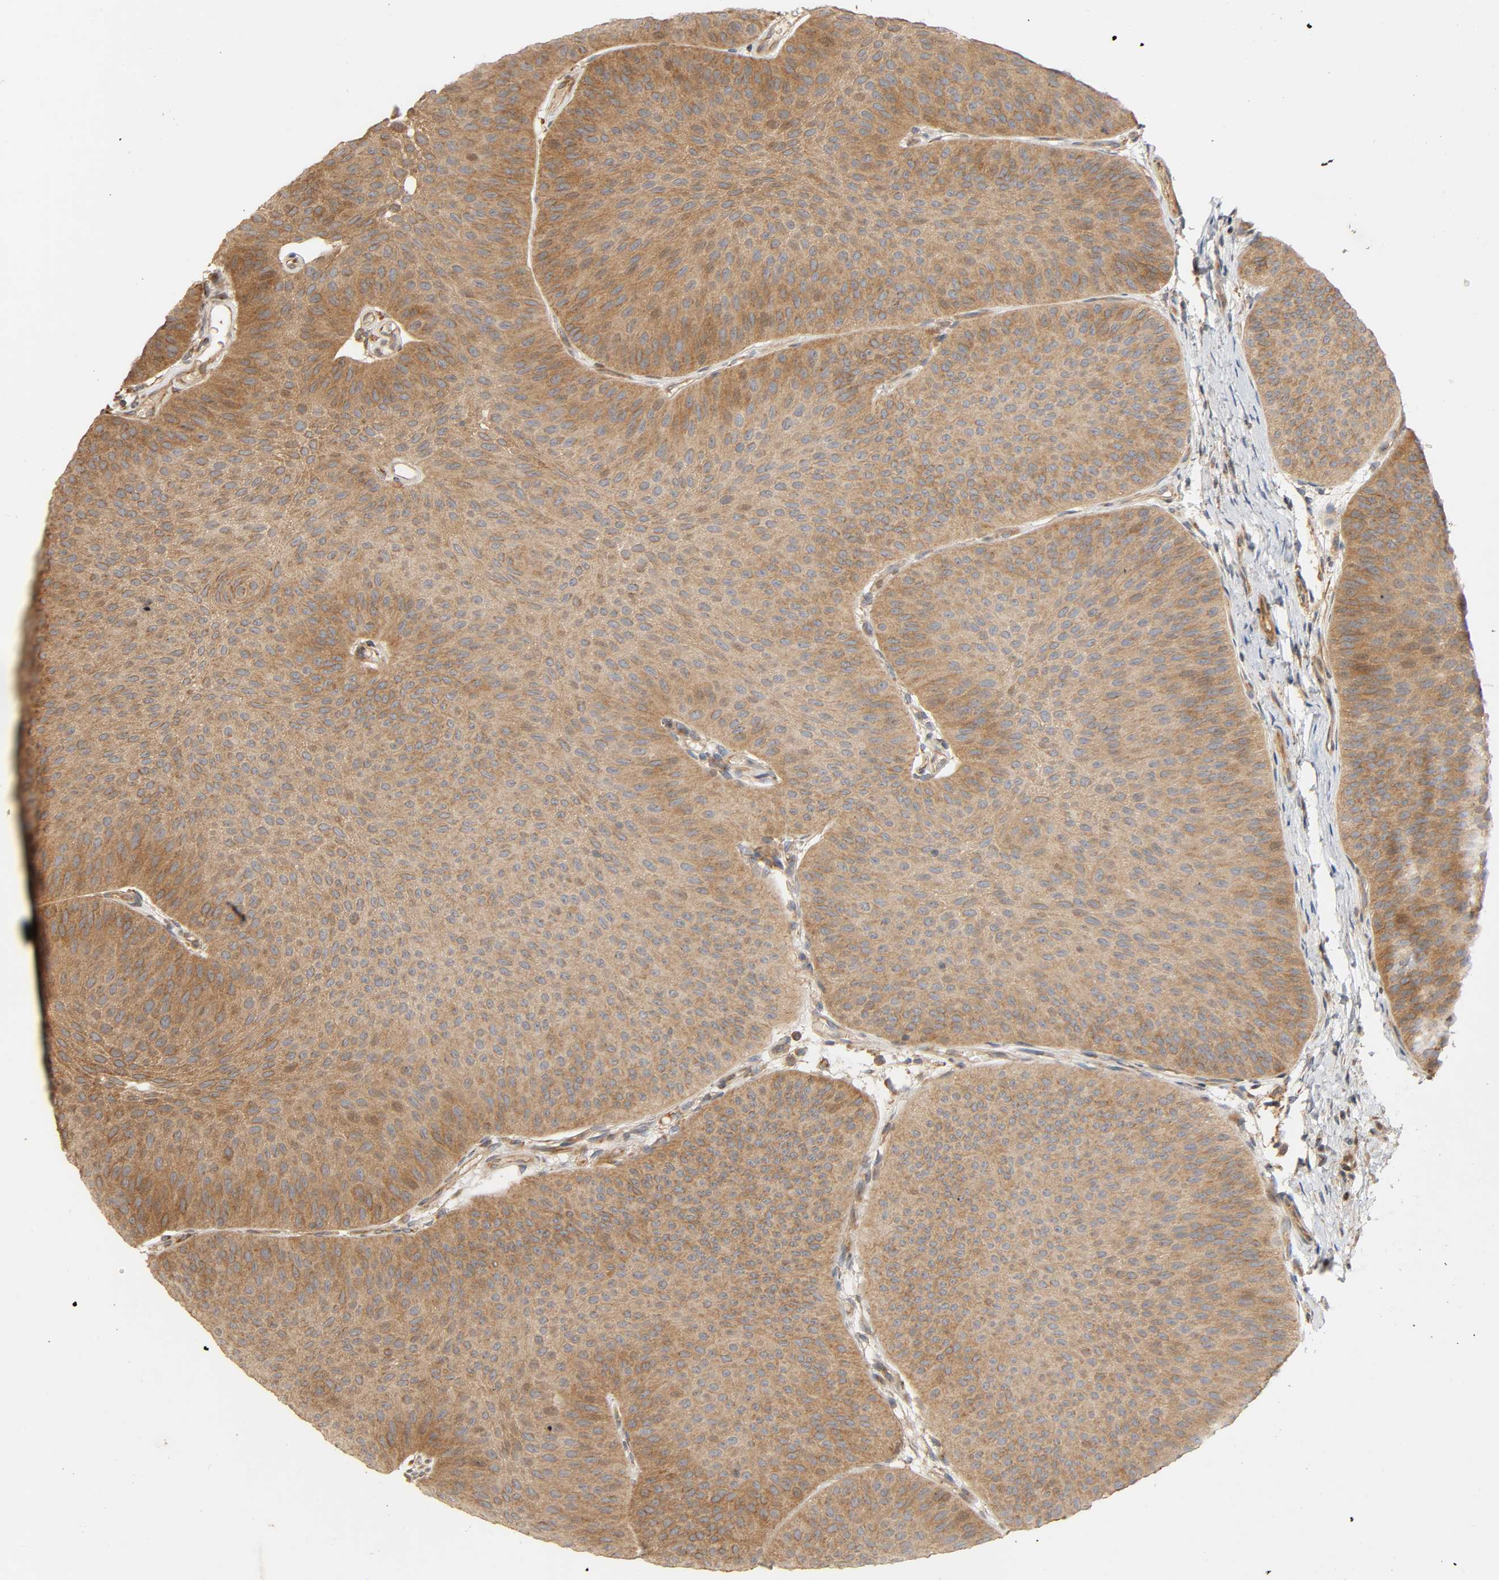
{"staining": {"intensity": "moderate", "quantity": ">75%", "location": "cytoplasmic/membranous"}, "tissue": "urothelial cancer", "cell_type": "Tumor cells", "image_type": "cancer", "snomed": [{"axis": "morphology", "description": "Urothelial carcinoma, Low grade"}, {"axis": "topography", "description": "Urinary bladder"}], "caption": "Urothelial cancer stained for a protein shows moderate cytoplasmic/membranous positivity in tumor cells. (IHC, brightfield microscopy, high magnification).", "gene": "SGSM1", "patient": {"sex": "female", "age": 60}}